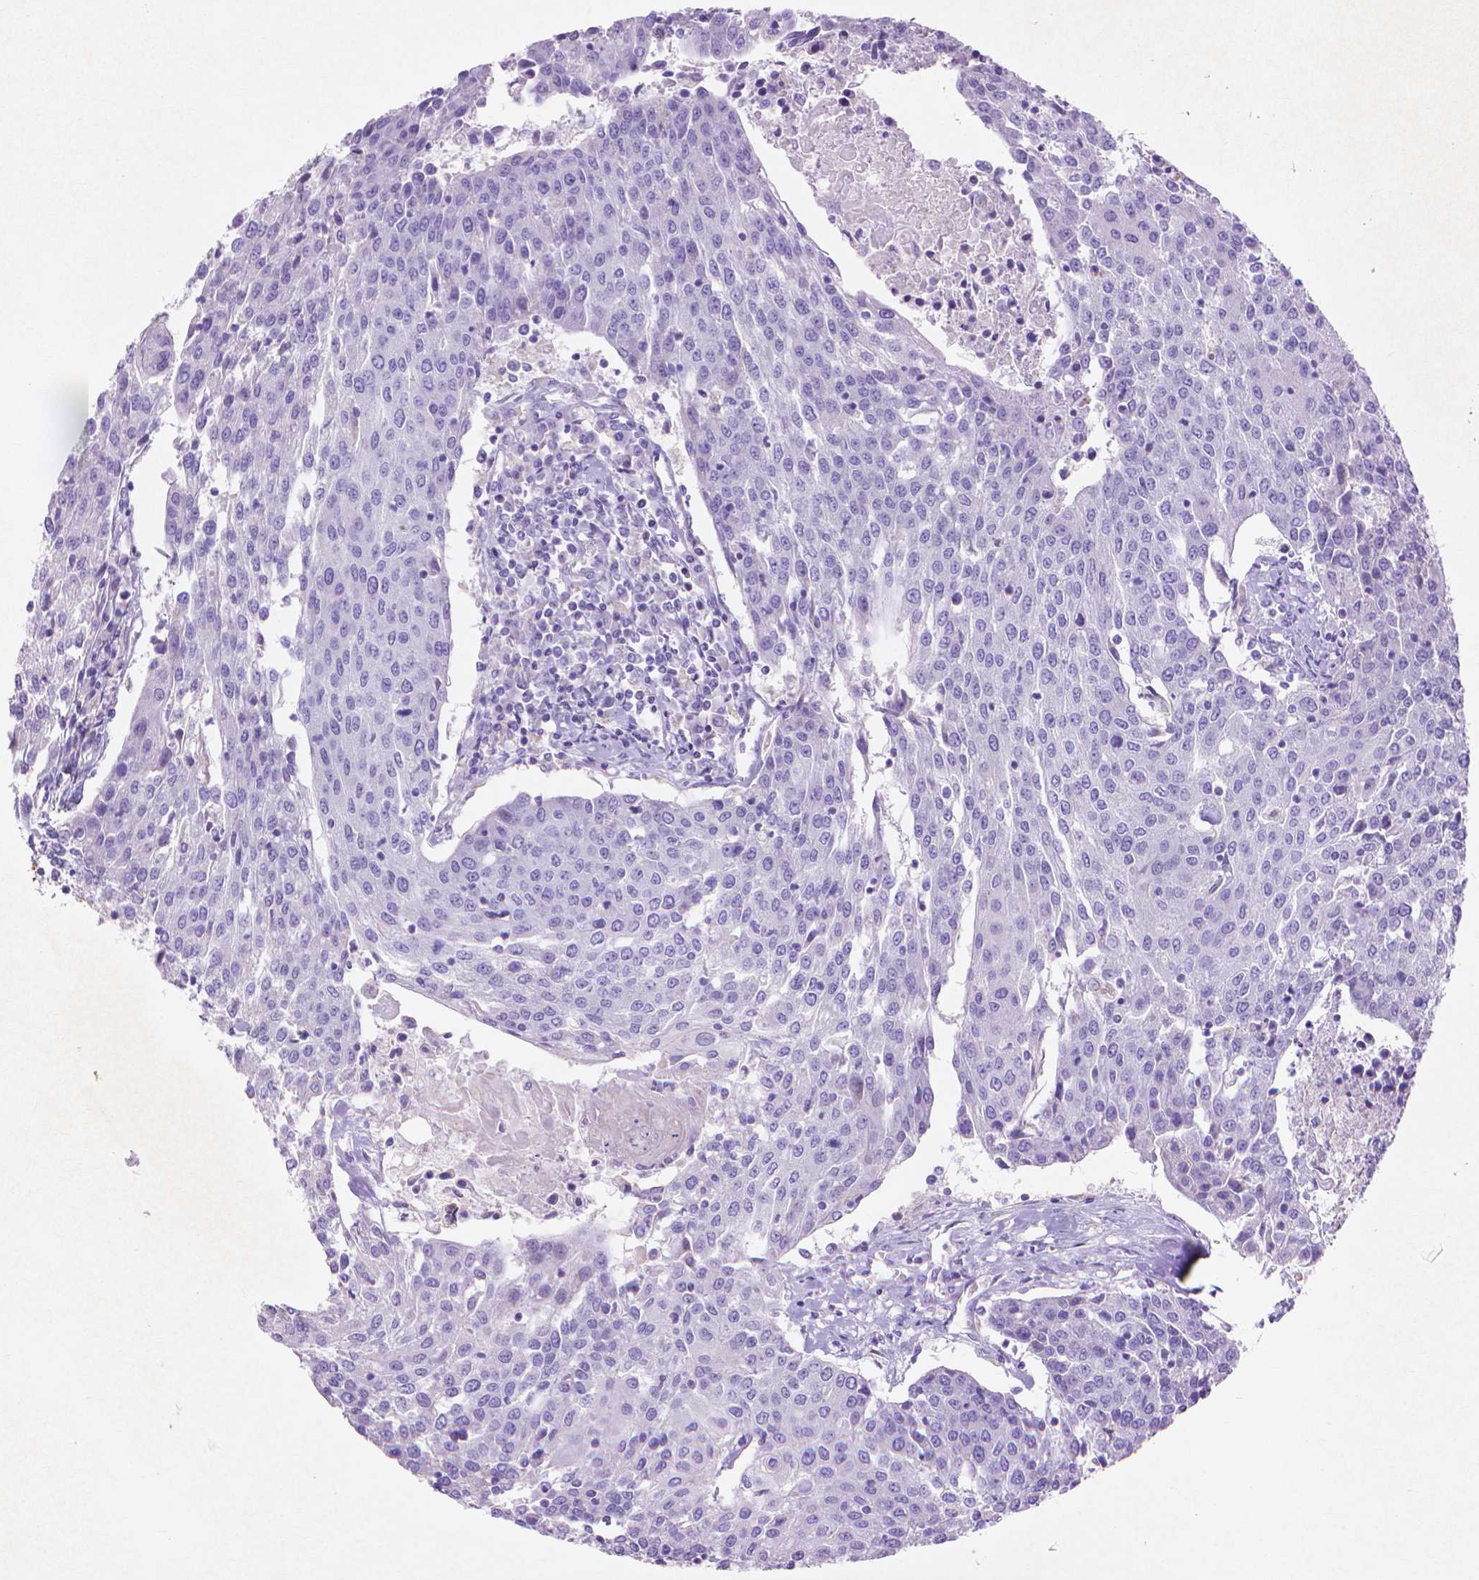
{"staining": {"intensity": "negative", "quantity": "none", "location": "none"}, "tissue": "urothelial cancer", "cell_type": "Tumor cells", "image_type": "cancer", "snomed": [{"axis": "morphology", "description": "Urothelial carcinoma, High grade"}, {"axis": "topography", "description": "Urinary bladder"}], "caption": "Immunohistochemistry micrograph of neoplastic tissue: human urothelial cancer stained with DAB demonstrates no significant protein positivity in tumor cells.", "gene": "MMP11", "patient": {"sex": "female", "age": 85}}